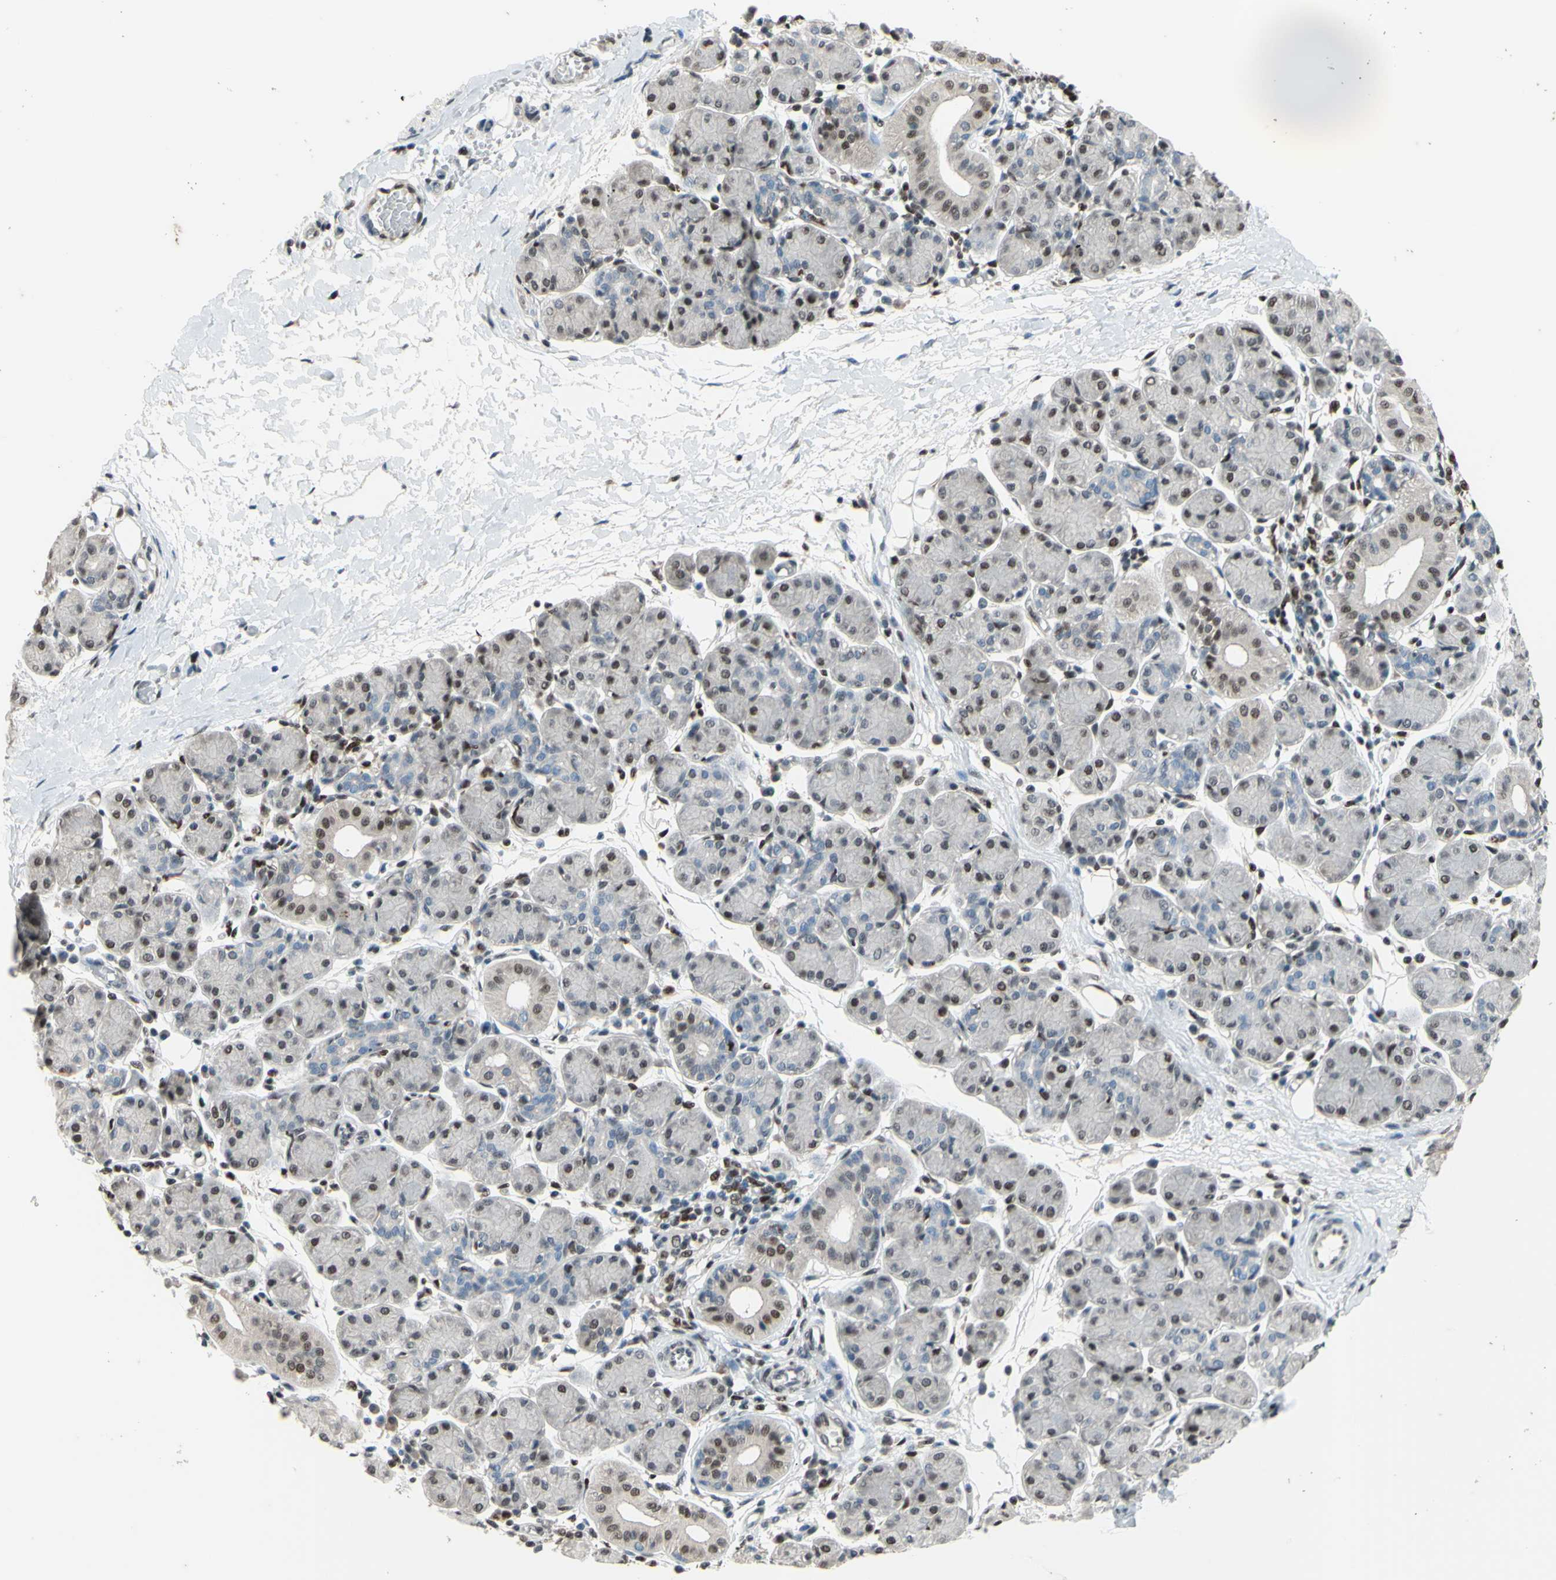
{"staining": {"intensity": "moderate", "quantity": "25%-75%", "location": "cytoplasmic/membranous,nuclear"}, "tissue": "salivary gland", "cell_type": "Glandular cells", "image_type": "normal", "snomed": [{"axis": "morphology", "description": "Normal tissue, NOS"}, {"axis": "morphology", "description": "Inflammation, NOS"}, {"axis": "topography", "description": "Lymph node"}, {"axis": "topography", "description": "Salivary gland"}], "caption": "Human salivary gland stained for a protein (brown) exhibits moderate cytoplasmic/membranous,nuclear positive positivity in about 25%-75% of glandular cells.", "gene": "FKBP5", "patient": {"sex": "male", "age": 3}}